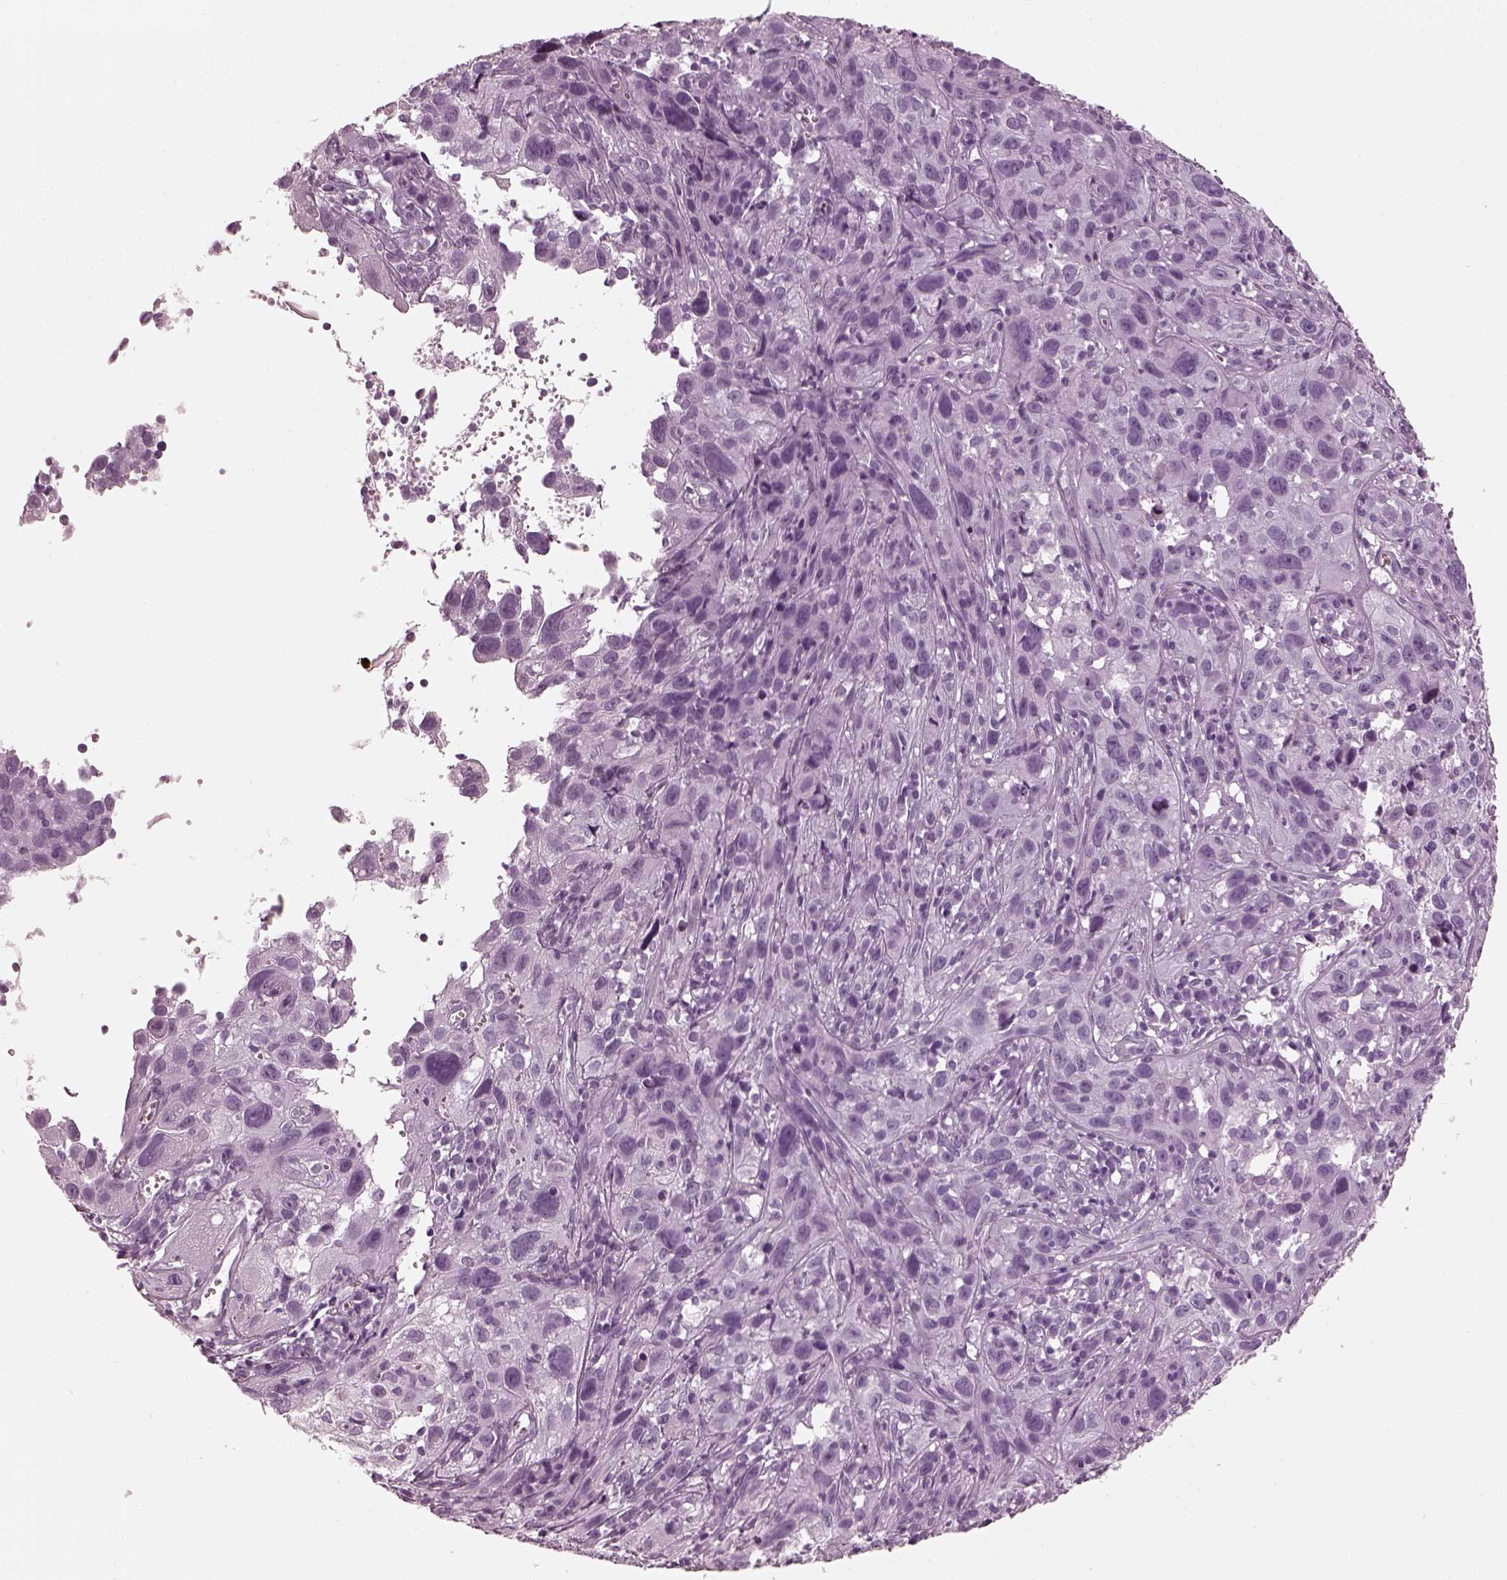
{"staining": {"intensity": "negative", "quantity": "none", "location": "none"}, "tissue": "cervical cancer", "cell_type": "Tumor cells", "image_type": "cancer", "snomed": [{"axis": "morphology", "description": "Squamous cell carcinoma, NOS"}, {"axis": "topography", "description": "Cervix"}], "caption": "An IHC histopathology image of cervical cancer is shown. There is no staining in tumor cells of cervical cancer.", "gene": "TCHHL1", "patient": {"sex": "female", "age": 37}}